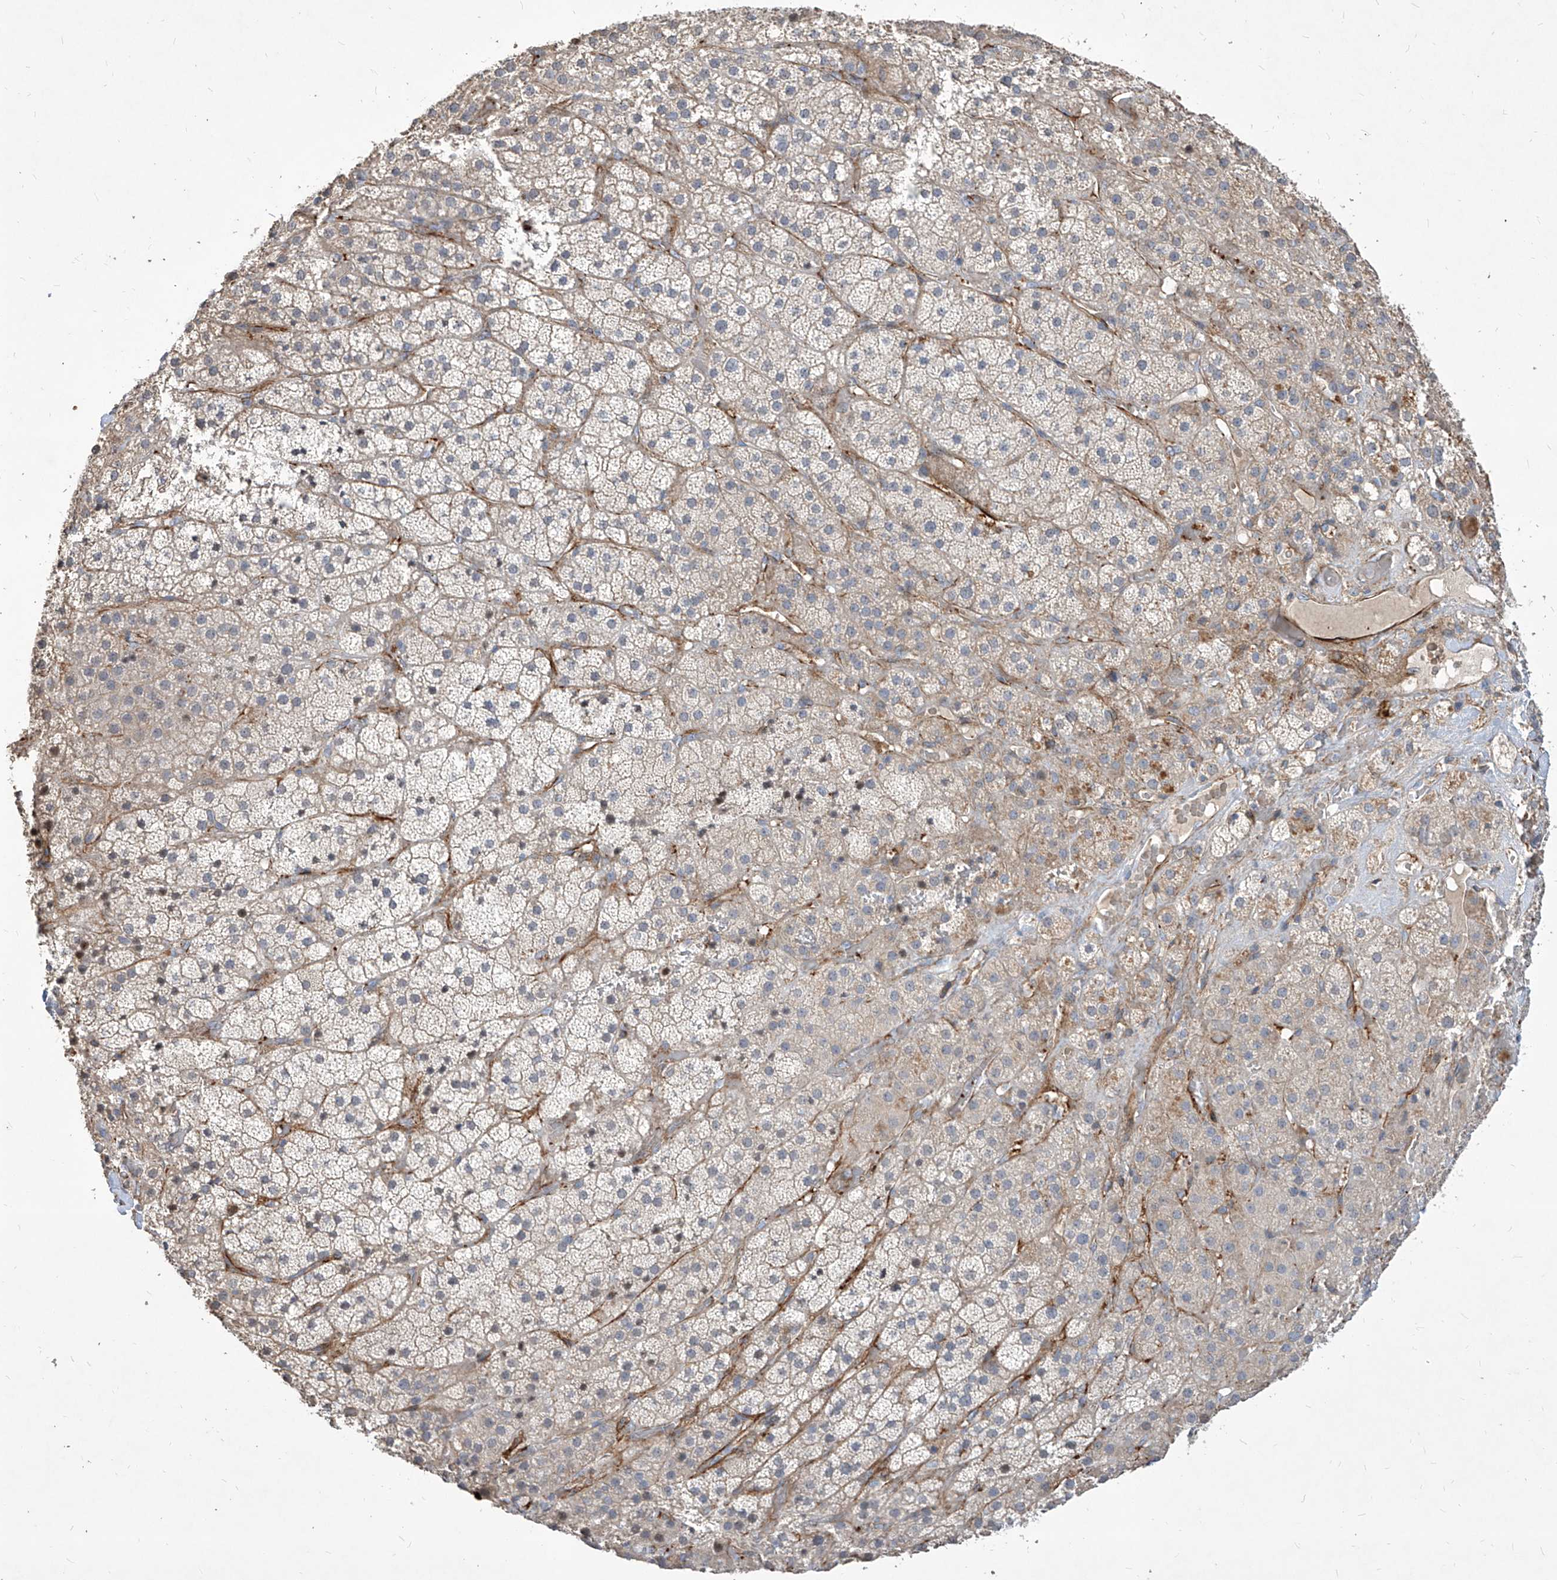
{"staining": {"intensity": "moderate", "quantity": "<25%", "location": "cytoplasmic/membranous"}, "tissue": "adrenal gland", "cell_type": "Glandular cells", "image_type": "normal", "snomed": [{"axis": "morphology", "description": "Normal tissue, NOS"}, {"axis": "topography", "description": "Adrenal gland"}], "caption": "Adrenal gland stained with immunohistochemistry (IHC) displays moderate cytoplasmic/membranous positivity in about <25% of glandular cells.", "gene": "FAM83B", "patient": {"sex": "male", "age": 57}}